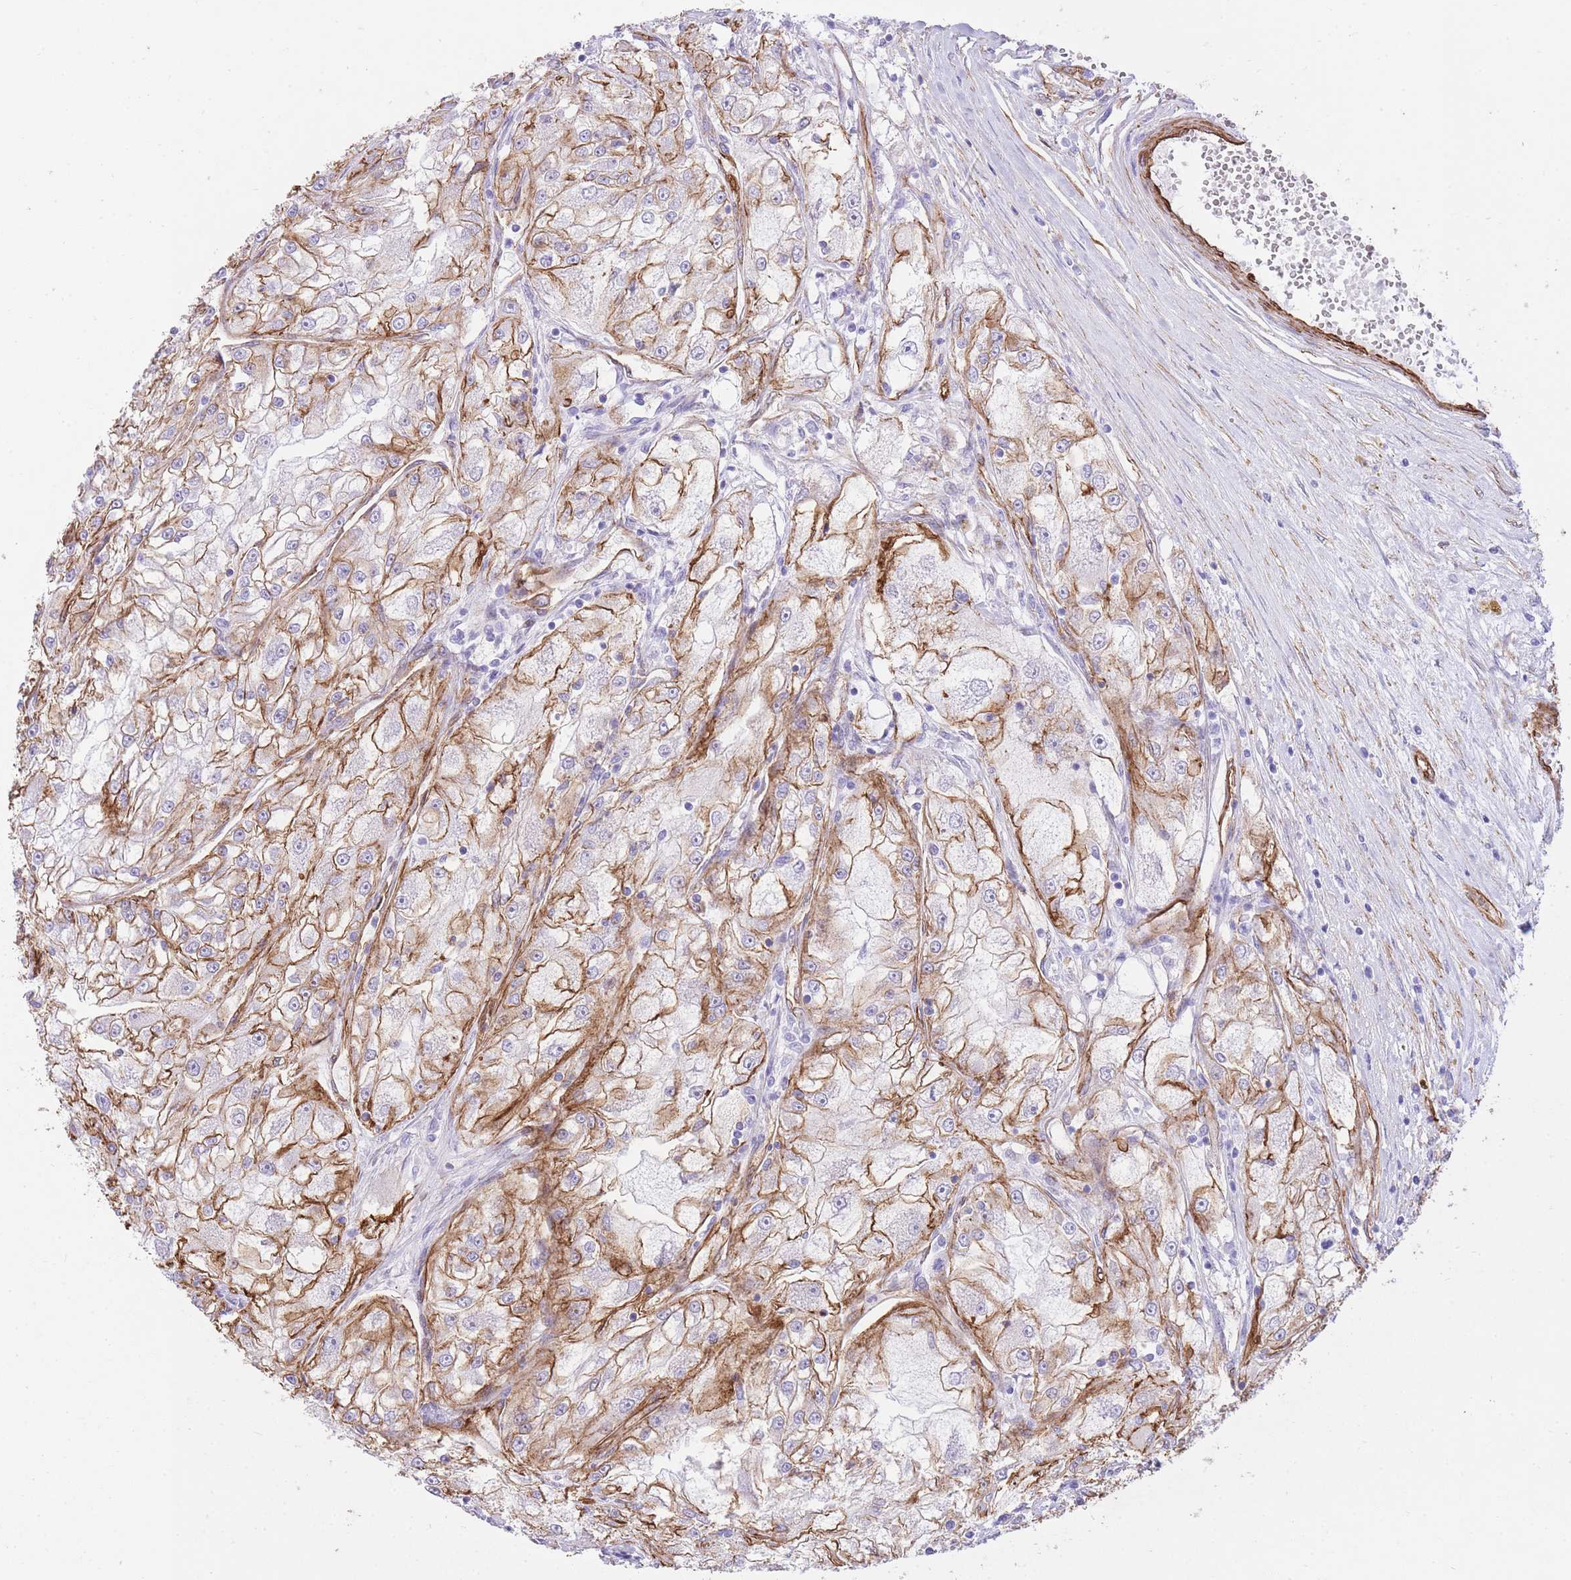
{"staining": {"intensity": "weak", "quantity": "<25%", "location": "cytoplasmic/membranous"}, "tissue": "renal cancer", "cell_type": "Tumor cells", "image_type": "cancer", "snomed": [{"axis": "morphology", "description": "Adenocarcinoma, NOS"}, {"axis": "topography", "description": "Kidney"}], "caption": "Immunohistochemical staining of renal cancer (adenocarcinoma) exhibits no significant positivity in tumor cells. Brightfield microscopy of IHC stained with DAB (brown) and hematoxylin (blue), captured at high magnification.", "gene": "CAVIN1", "patient": {"sex": "female", "age": 72}}